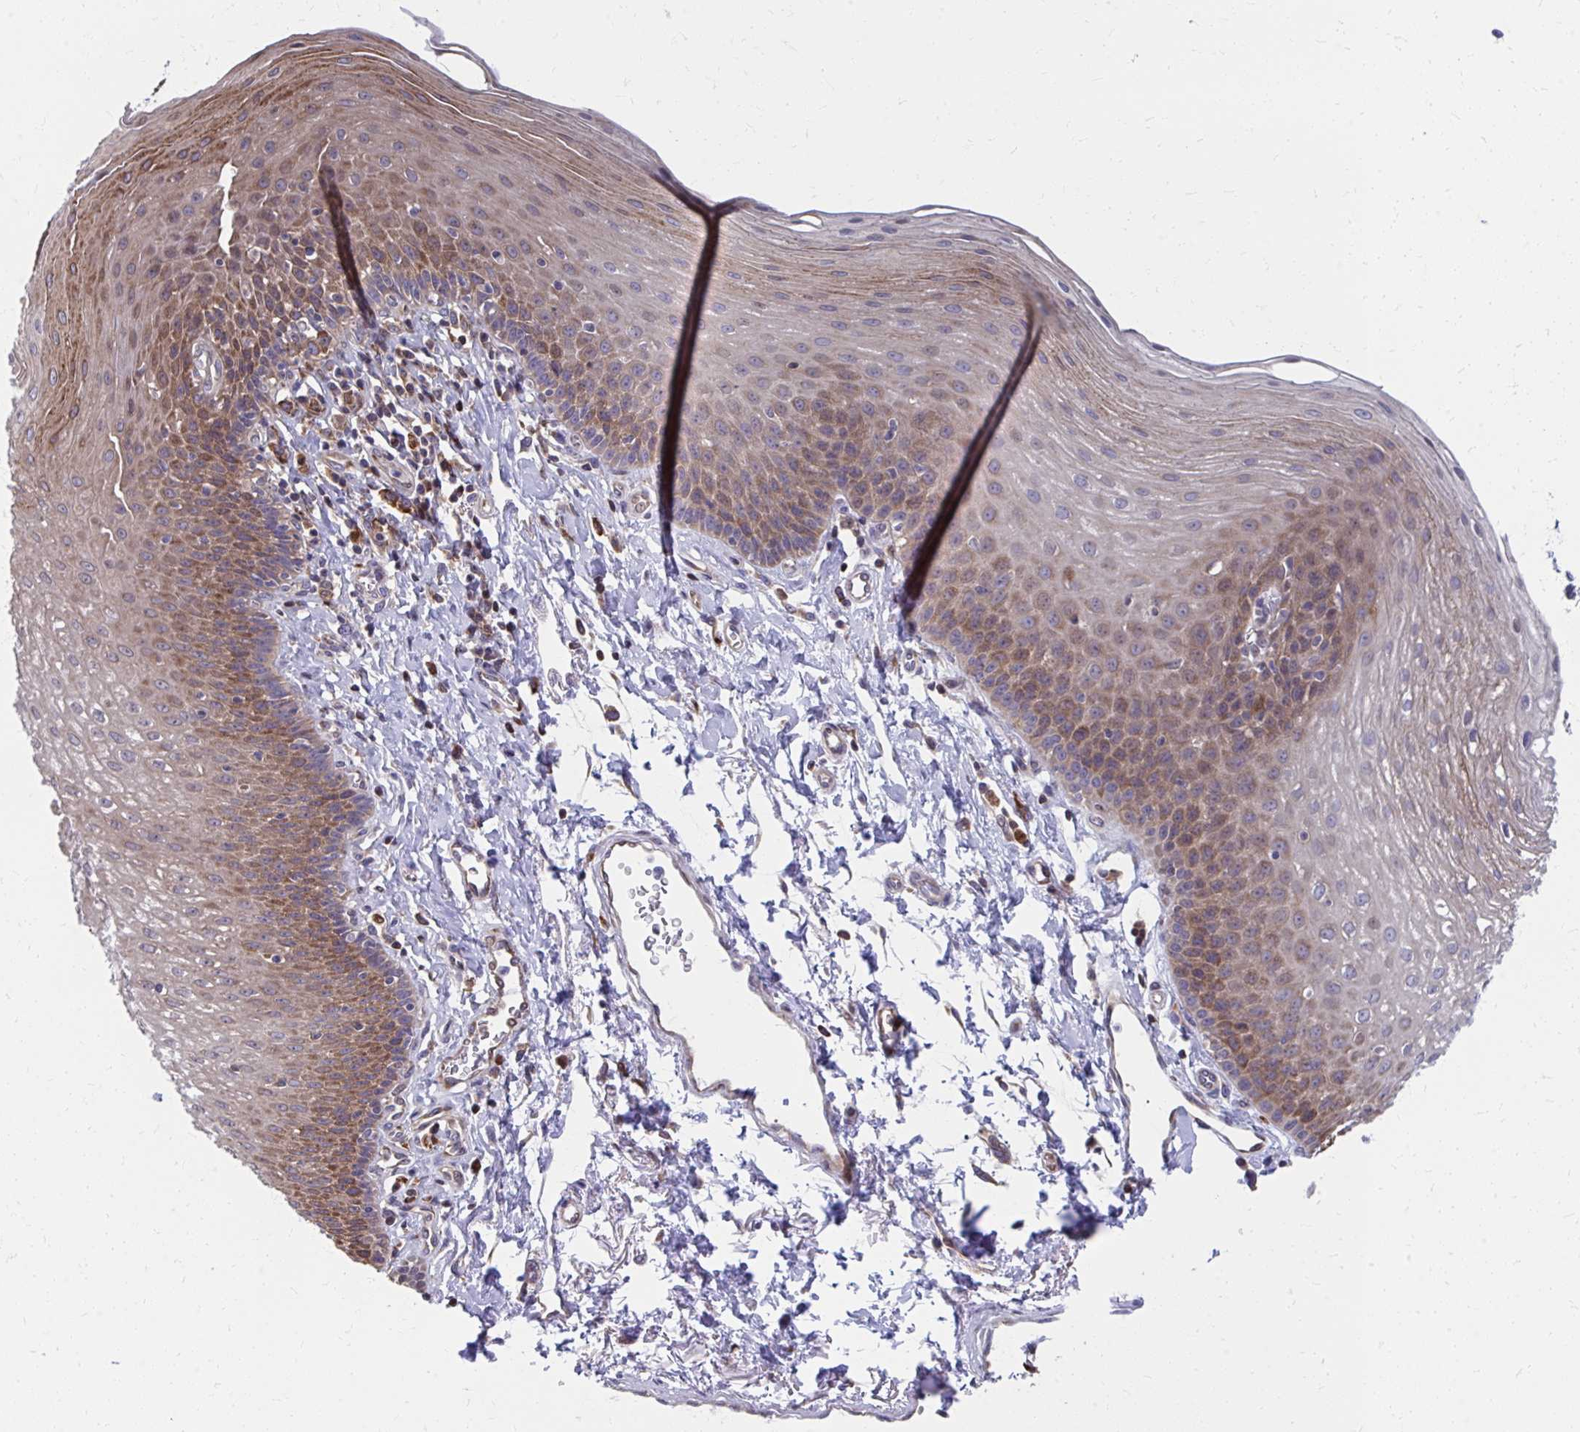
{"staining": {"intensity": "moderate", "quantity": ">75%", "location": "cytoplasmic/membranous"}, "tissue": "esophagus", "cell_type": "Squamous epithelial cells", "image_type": "normal", "snomed": [{"axis": "morphology", "description": "Normal tissue, NOS"}, {"axis": "topography", "description": "Esophagus"}], "caption": "About >75% of squamous epithelial cells in normal human esophagus reveal moderate cytoplasmic/membranous protein expression as visualized by brown immunohistochemical staining.", "gene": "ZNF778", "patient": {"sex": "female", "age": 81}}